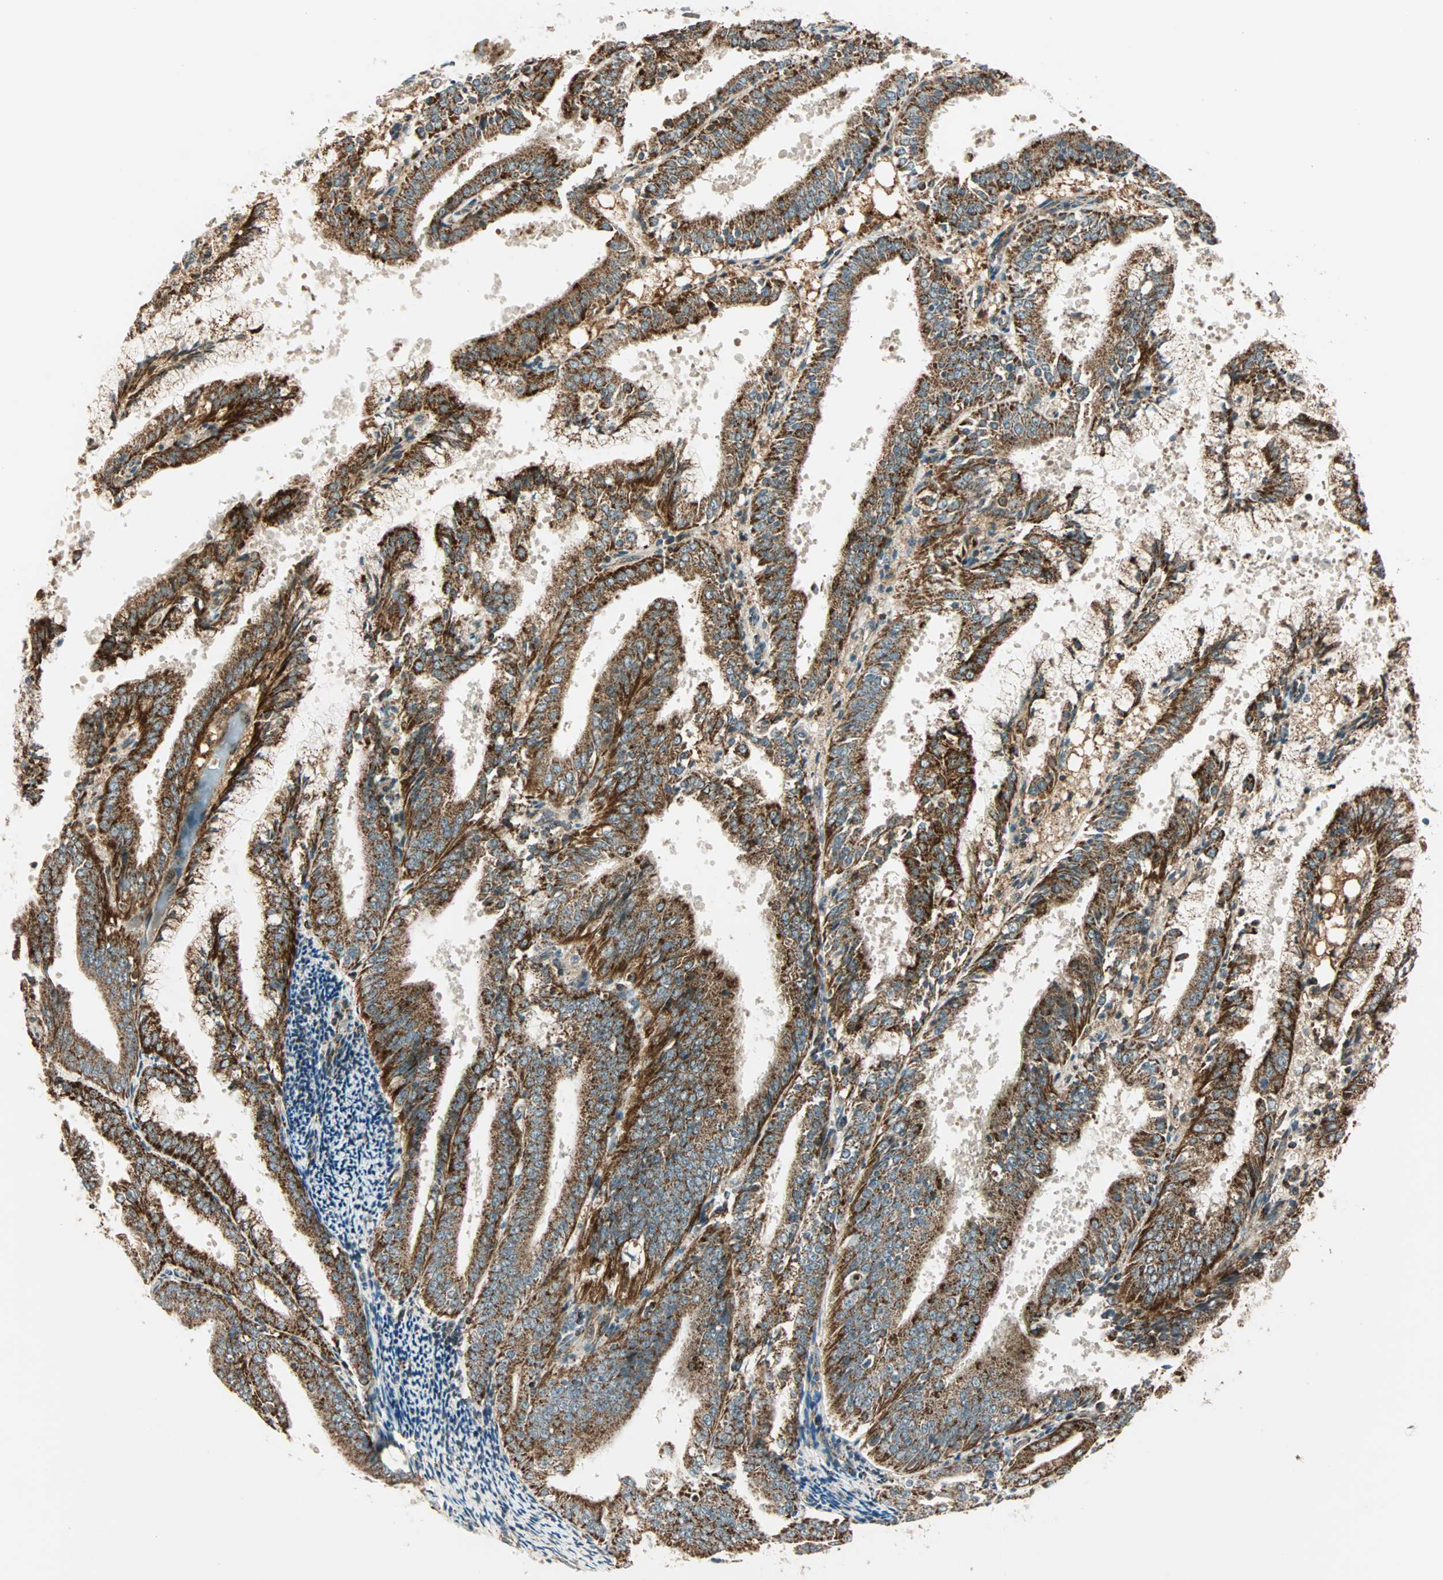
{"staining": {"intensity": "moderate", "quantity": "25%-75%", "location": "cytoplasmic/membranous"}, "tissue": "endometrial cancer", "cell_type": "Tumor cells", "image_type": "cancer", "snomed": [{"axis": "morphology", "description": "Adenocarcinoma, NOS"}, {"axis": "topography", "description": "Endometrium"}], "caption": "IHC of human adenocarcinoma (endometrial) exhibits medium levels of moderate cytoplasmic/membranous staining in about 25%-75% of tumor cells.", "gene": "SPRY4", "patient": {"sex": "female", "age": 63}}